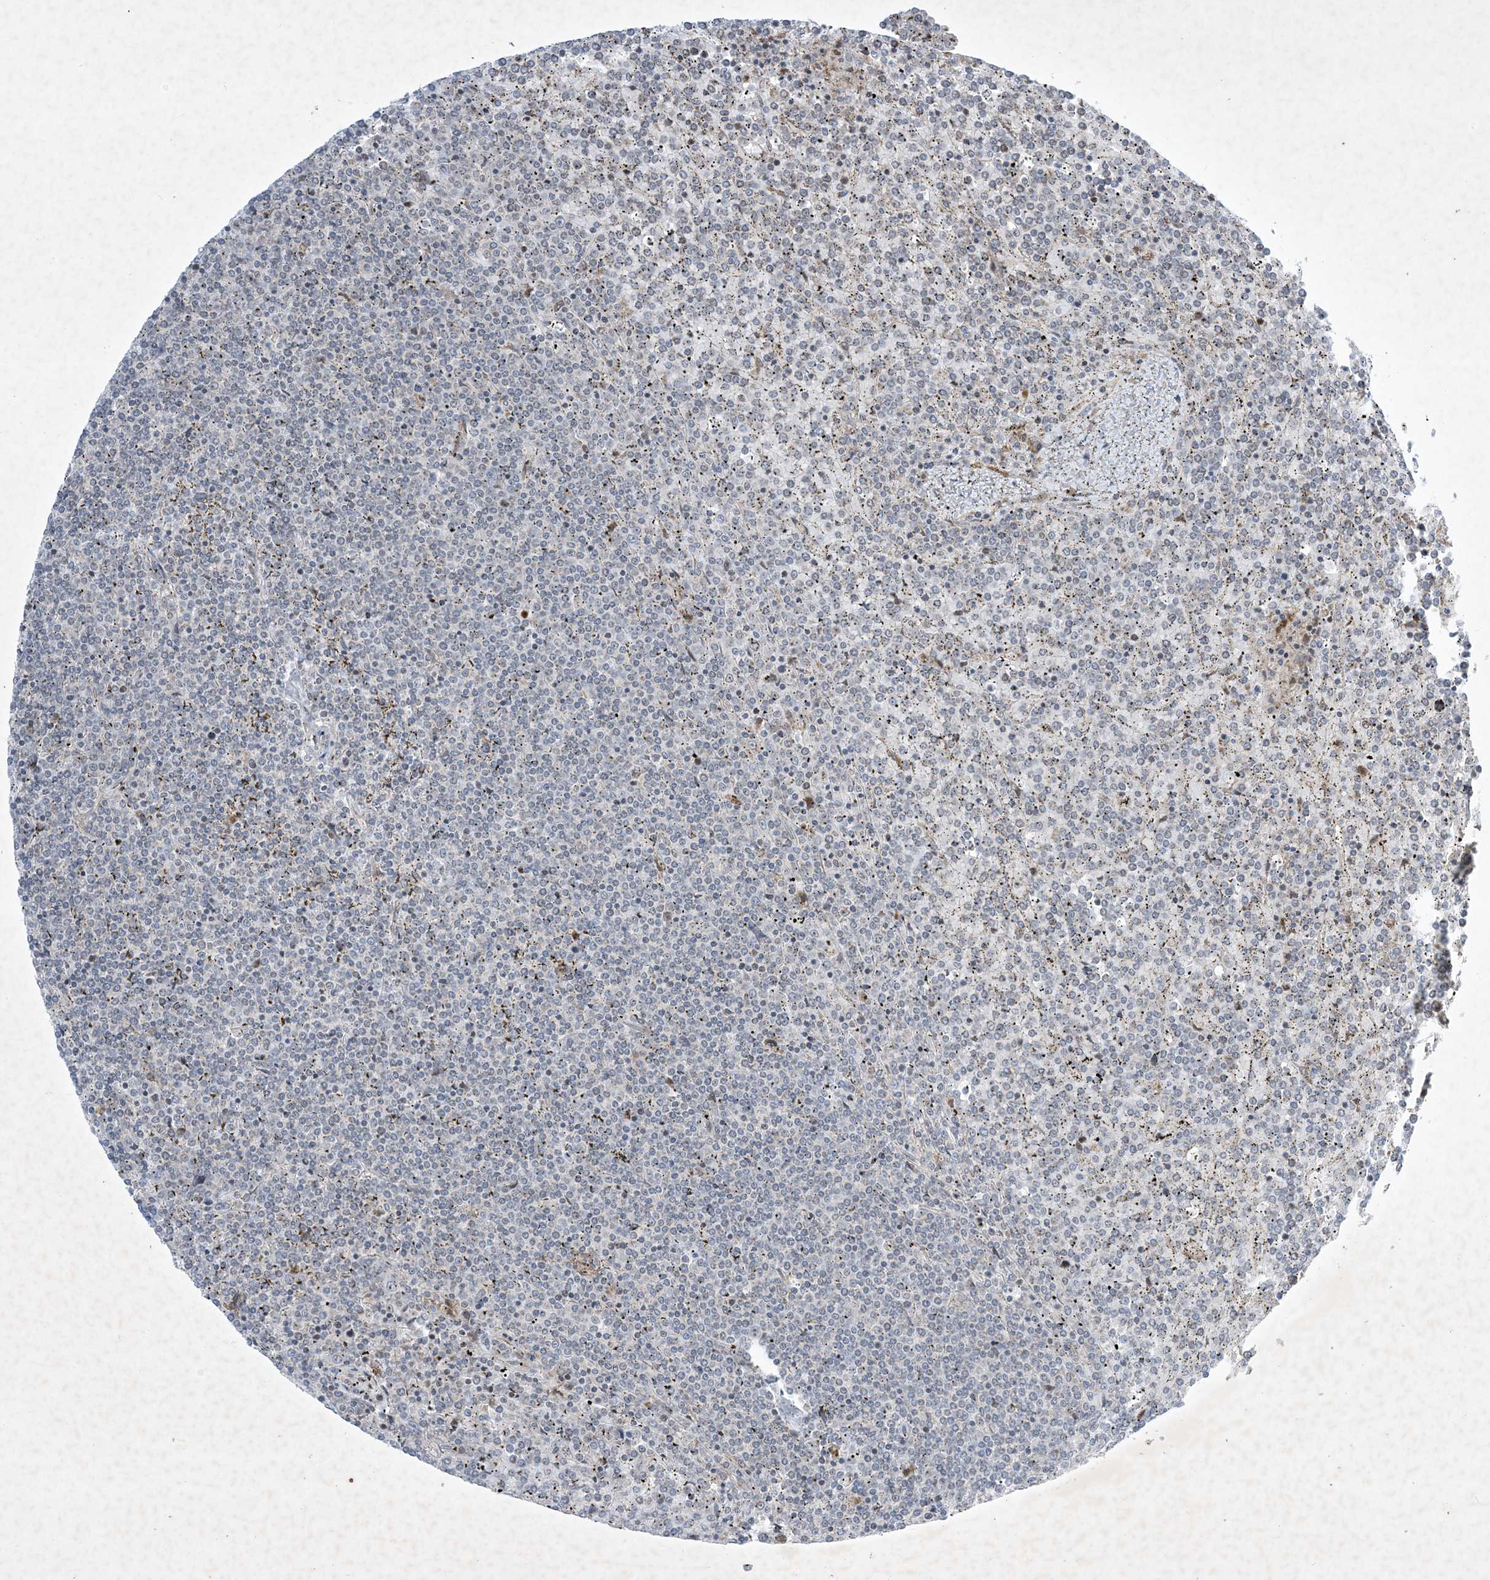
{"staining": {"intensity": "negative", "quantity": "none", "location": "none"}, "tissue": "lymphoma", "cell_type": "Tumor cells", "image_type": "cancer", "snomed": [{"axis": "morphology", "description": "Malignant lymphoma, non-Hodgkin's type, Low grade"}, {"axis": "topography", "description": "Spleen"}], "caption": "Tumor cells show no significant protein positivity in lymphoma.", "gene": "SOGA3", "patient": {"sex": "female", "age": 19}}